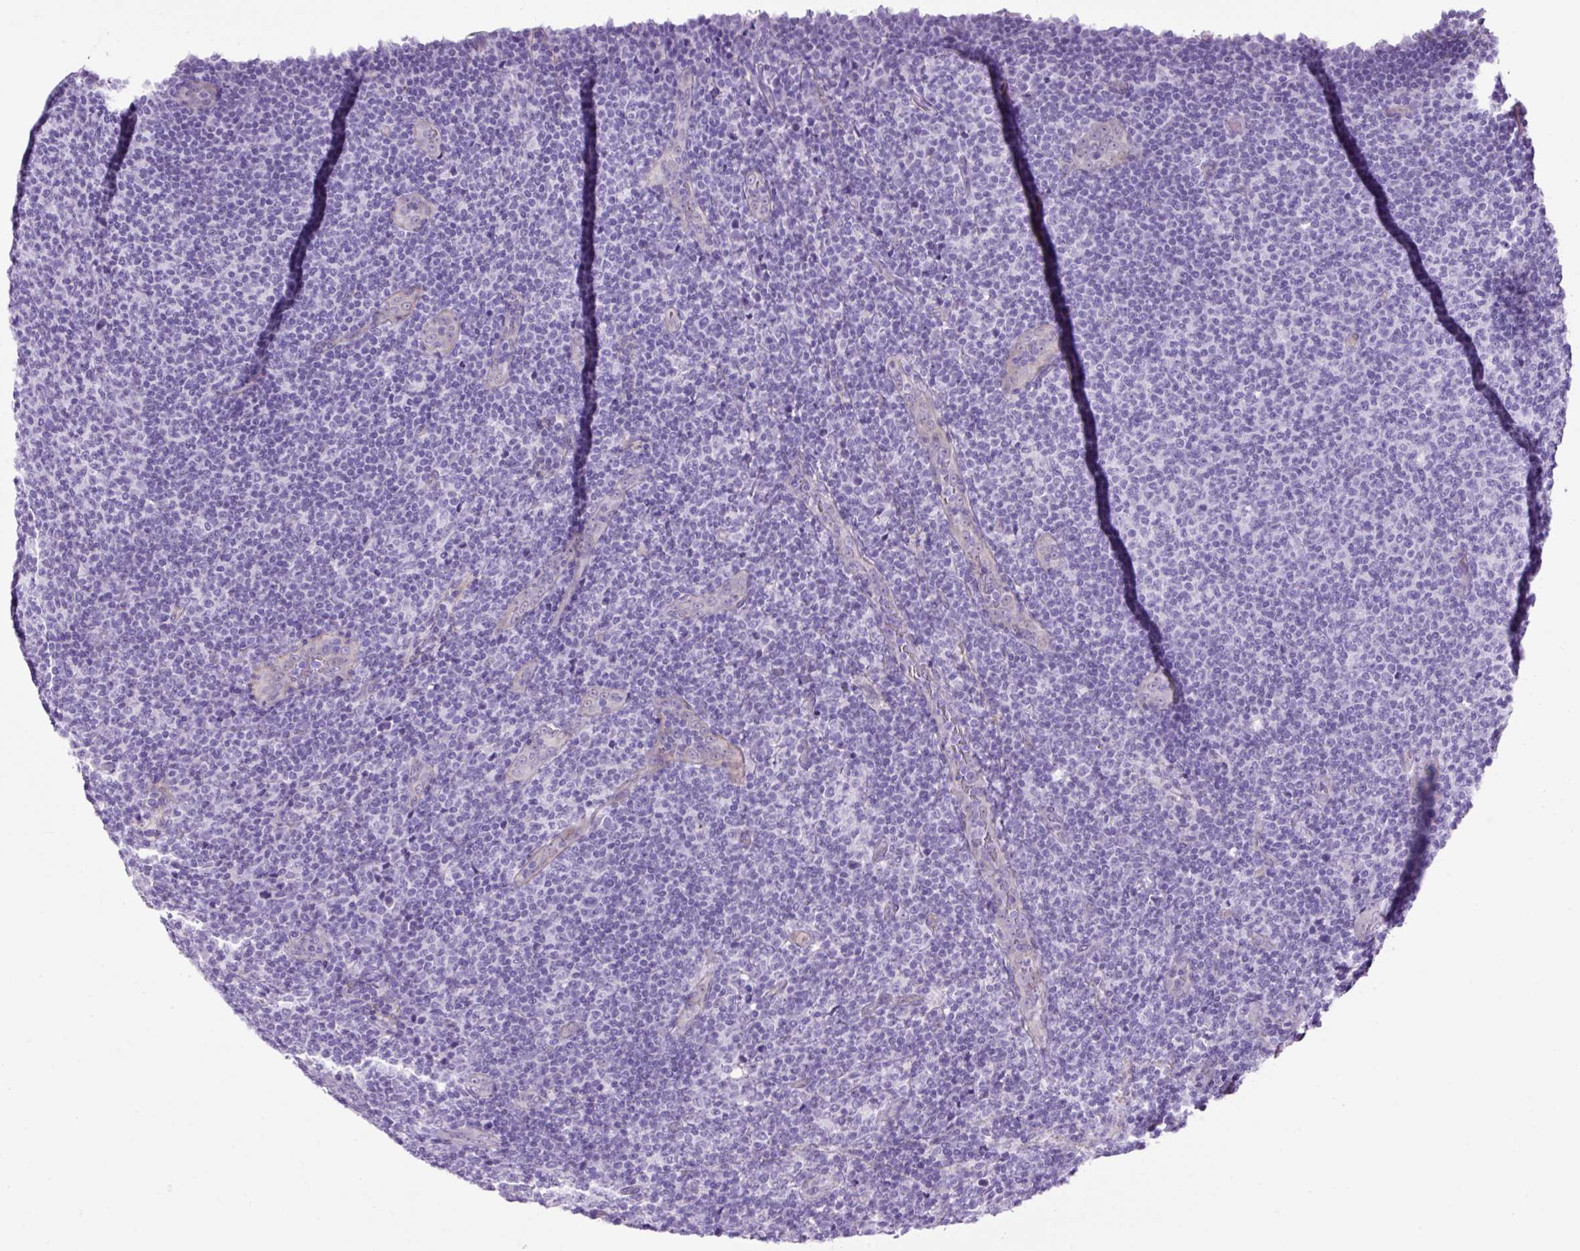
{"staining": {"intensity": "negative", "quantity": "none", "location": "none"}, "tissue": "lymphoma", "cell_type": "Tumor cells", "image_type": "cancer", "snomed": [{"axis": "morphology", "description": "Malignant lymphoma, non-Hodgkin's type, Low grade"}, {"axis": "topography", "description": "Lymph node"}], "caption": "The immunohistochemistry (IHC) micrograph has no significant staining in tumor cells of lymphoma tissue. (Stains: DAB (3,3'-diaminobenzidine) IHC with hematoxylin counter stain, Microscopy: brightfield microscopy at high magnification).", "gene": "KRT12", "patient": {"sex": "male", "age": 66}}